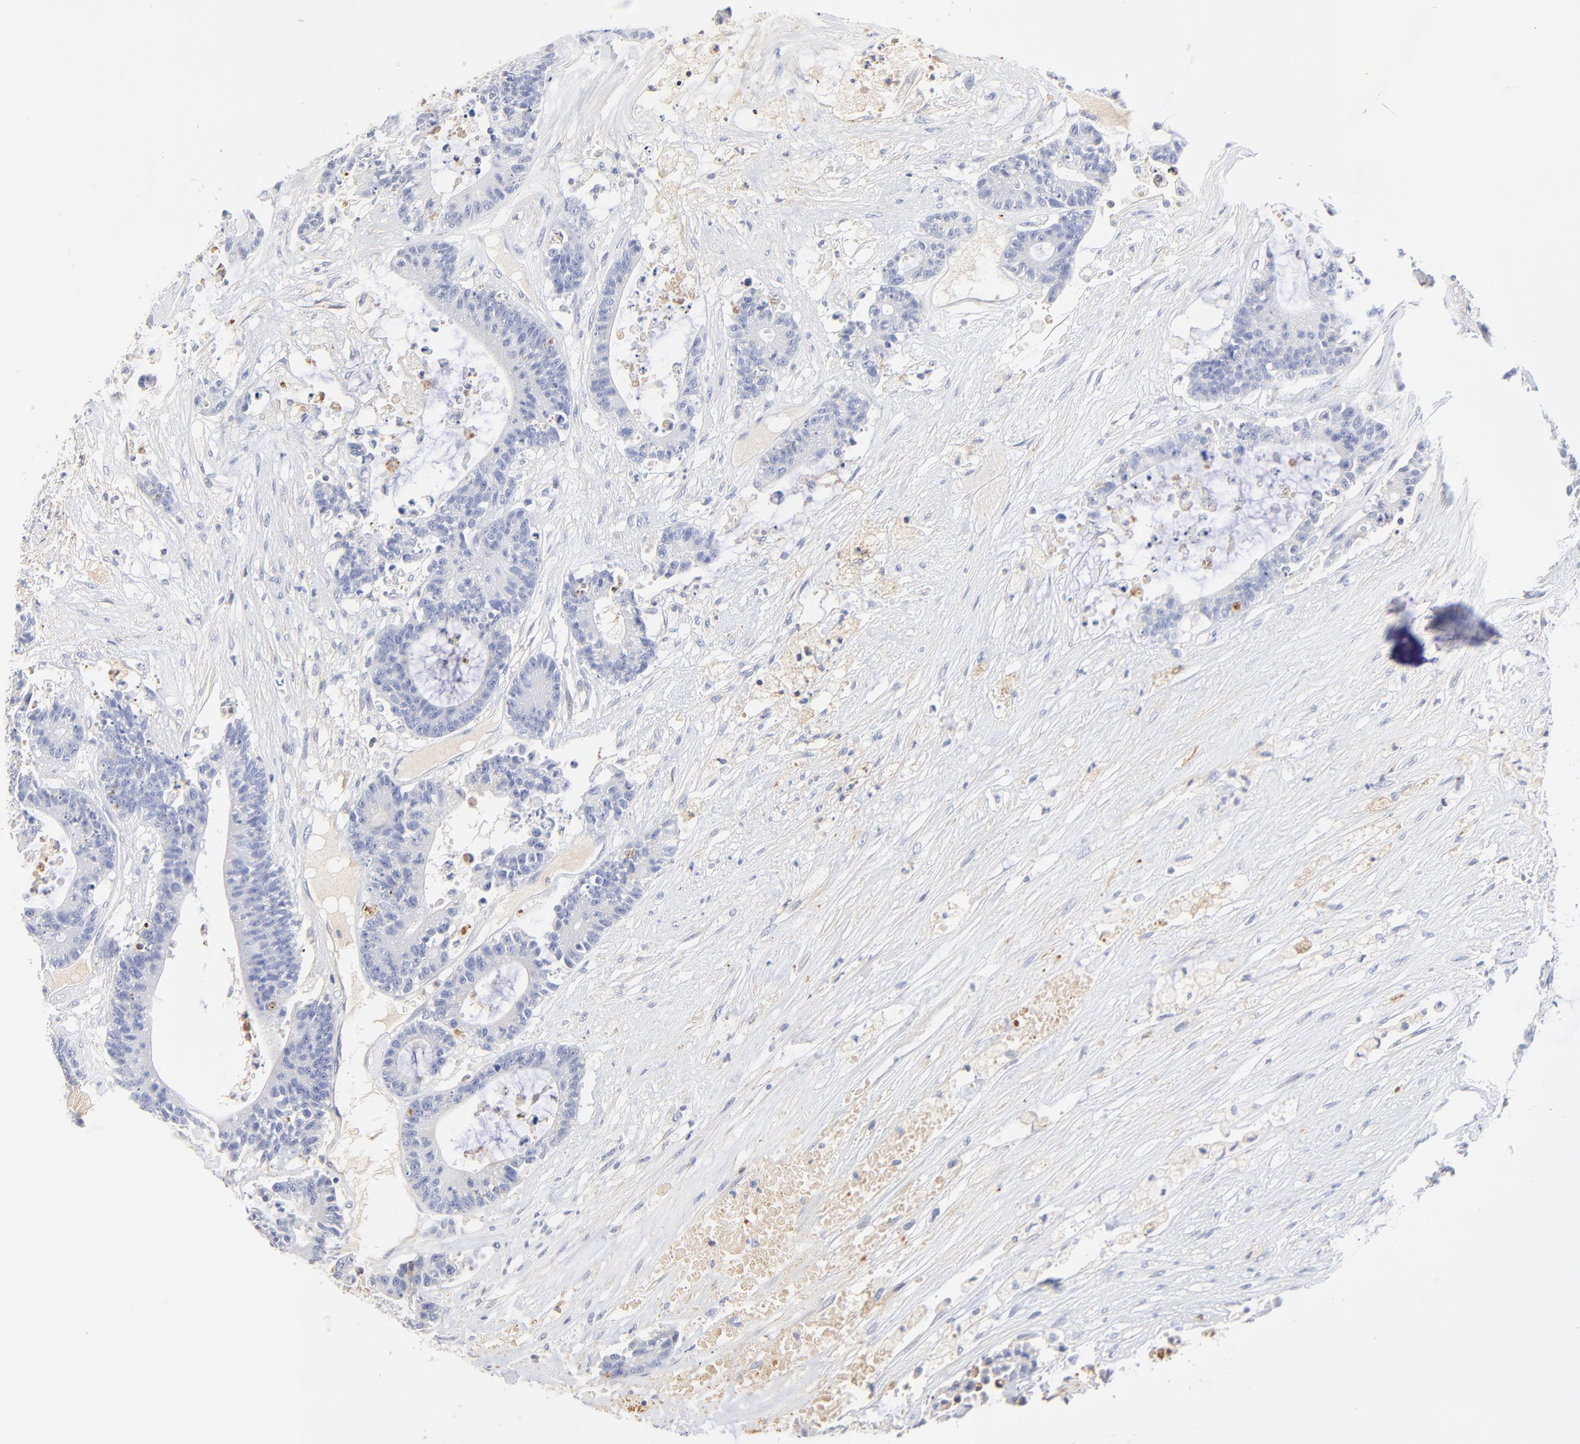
{"staining": {"intensity": "negative", "quantity": "none", "location": "none"}, "tissue": "colorectal cancer", "cell_type": "Tumor cells", "image_type": "cancer", "snomed": [{"axis": "morphology", "description": "Adenocarcinoma, NOS"}, {"axis": "topography", "description": "Colon"}], "caption": "A histopathology image of adenocarcinoma (colorectal) stained for a protein reveals no brown staining in tumor cells.", "gene": "MDGA2", "patient": {"sex": "female", "age": 84}}